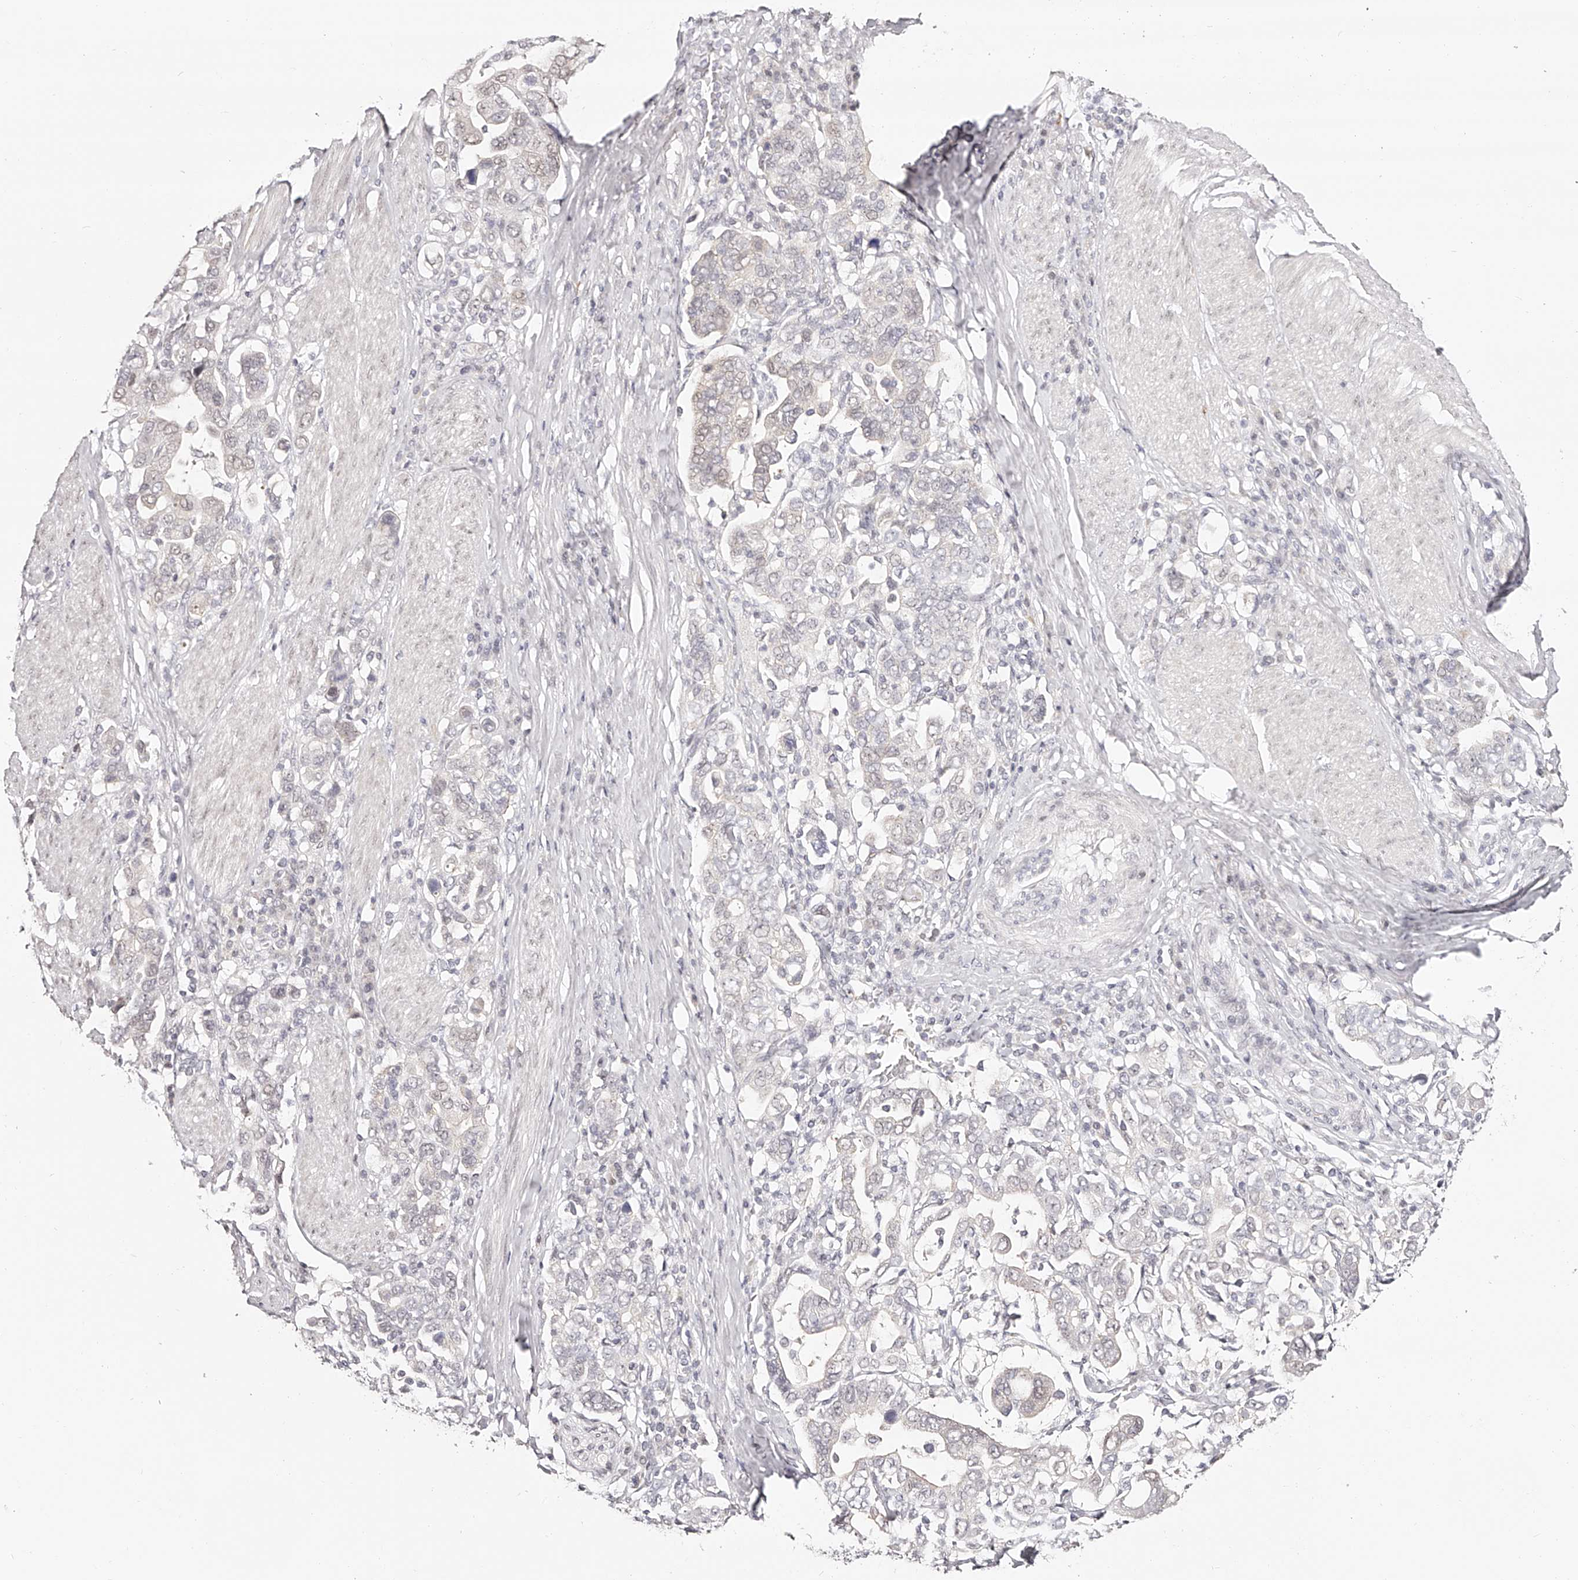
{"staining": {"intensity": "negative", "quantity": "none", "location": "none"}, "tissue": "stomach cancer", "cell_type": "Tumor cells", "image_type": "cancer", "snomed": [{"axis": "morphology", "description": "Adenocarcinoma, NOS"}, {"axis": "topography", "description": "Stomach, upper"}], "caption": "The image demonstrates no significant staining in tumor cells of stomach adenocarcinoma.", "gene": "USF3", "patient": {"sex": "male", "age": 62}}